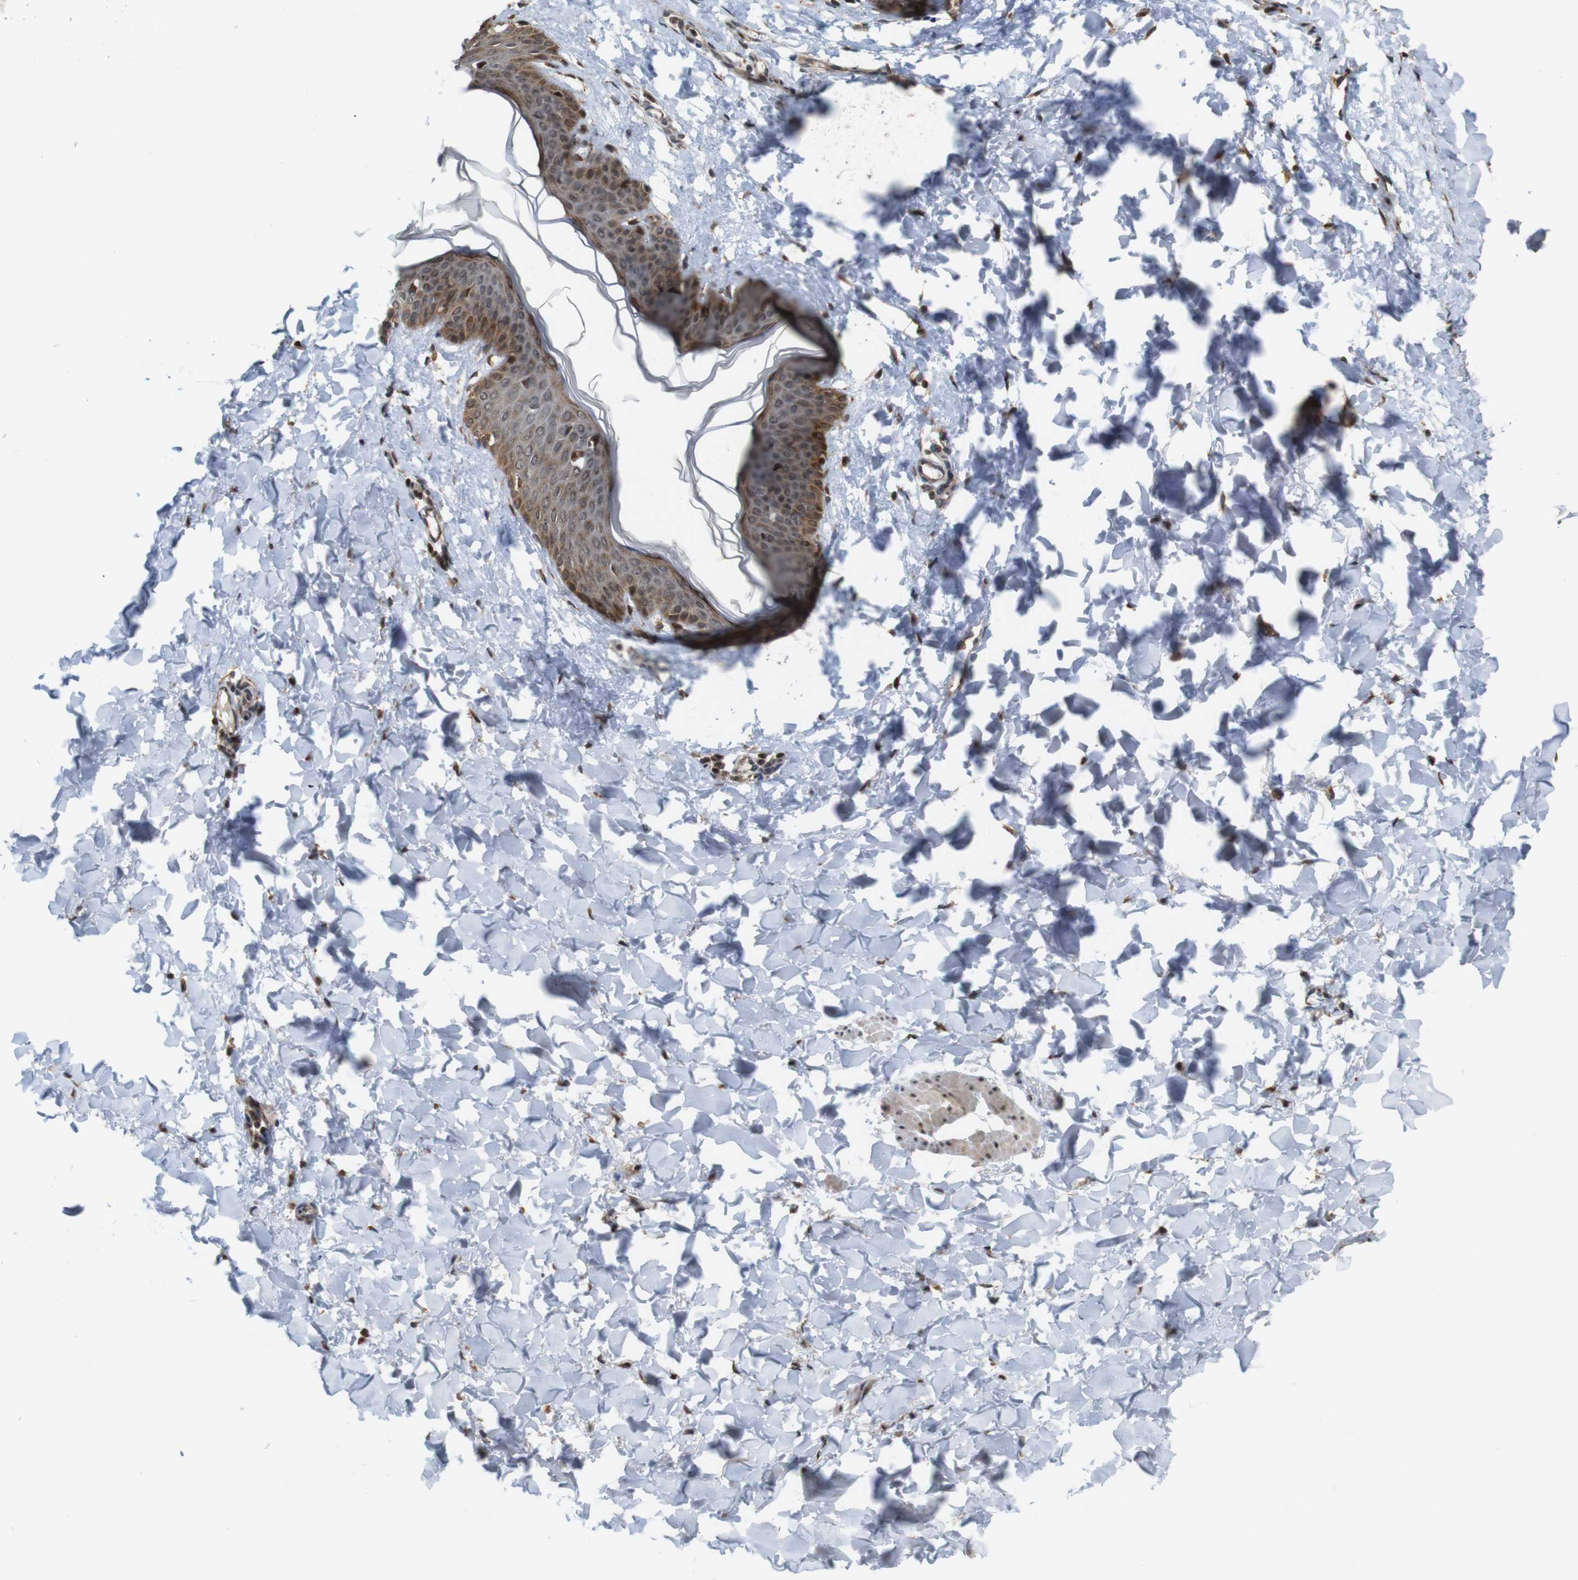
{"staining": {"intensity": "moderate", "quantity": ">75%", "location": "nuclear"}, "tissue": "skin", "cell_type": "Fibroblasts", "image_type": "normal", "snomed": [{"axis": "morphology", "description": "Normal tissue, NOS"}, {"axis": "topography", "description": "Skin"}], "caption": "Brown immunohistochemical staining in normal human skin demonstrates moderate nuclear staining in about >75% of fibroblasts.", "gene": "EFCAB14", "patient": {"sex": "female", "age": 17}}